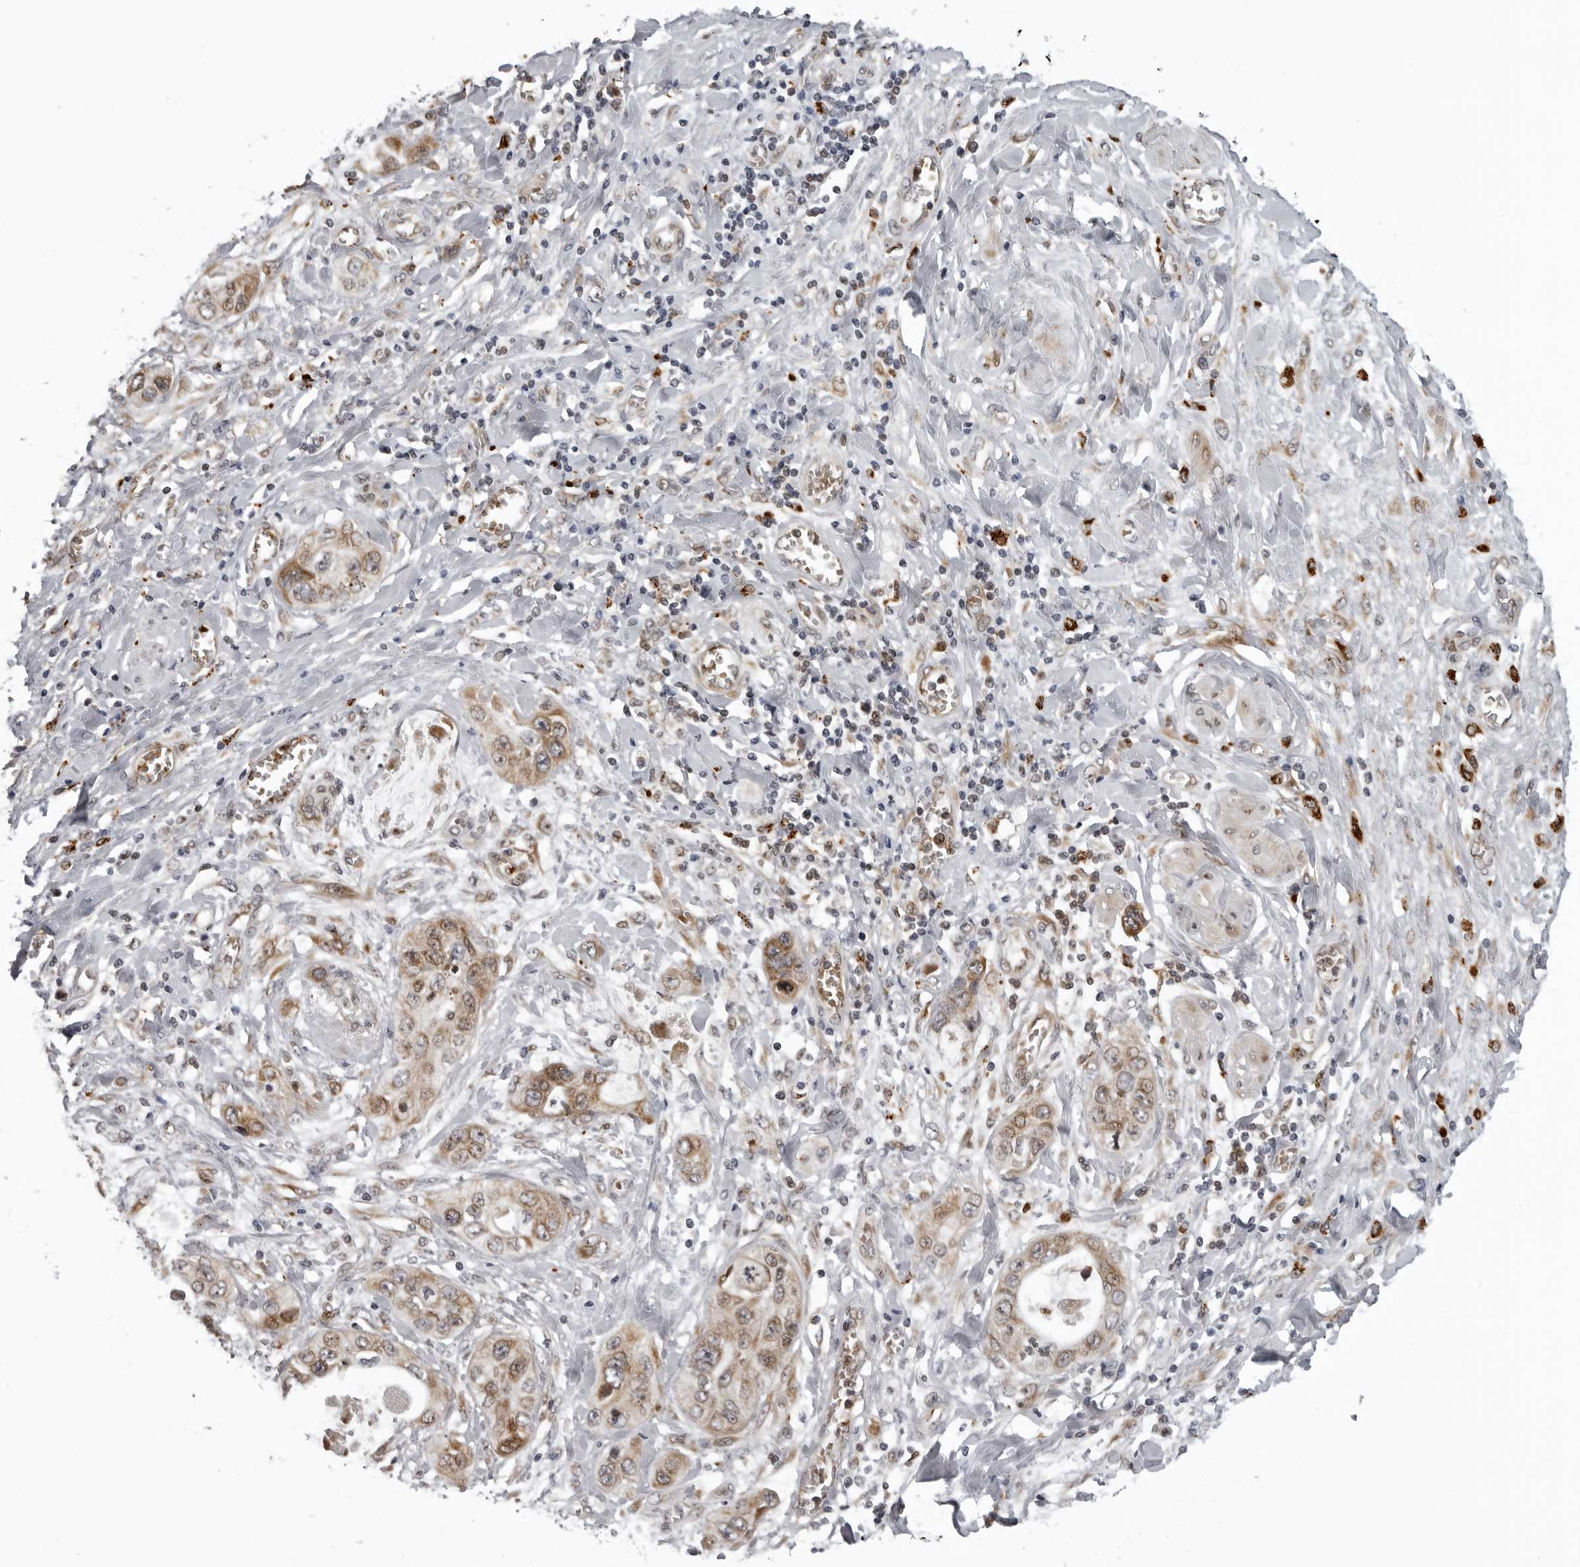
{"staining": {"intensity": "moderate", "quantity": ">75%", "location": "cytoplasmic/membranous"}, "tissue": "pancreatic cancer", "cell_type": "Tumor cells", "image_type": "cancer", "snomed": [{"axis": "morphology", "description": "Adenocarcinoma, NOS"}, {"axis": "topography", "description": "Pancreas"}], "caption": "A medium amount of moderate cytoplasmic/membranous staining is seen in approximately >75% of tumor cells in pancreatic adenocarcinoma tissue.", "gene": "THOP1", "patient": {"sex": "female", "age": 70}}